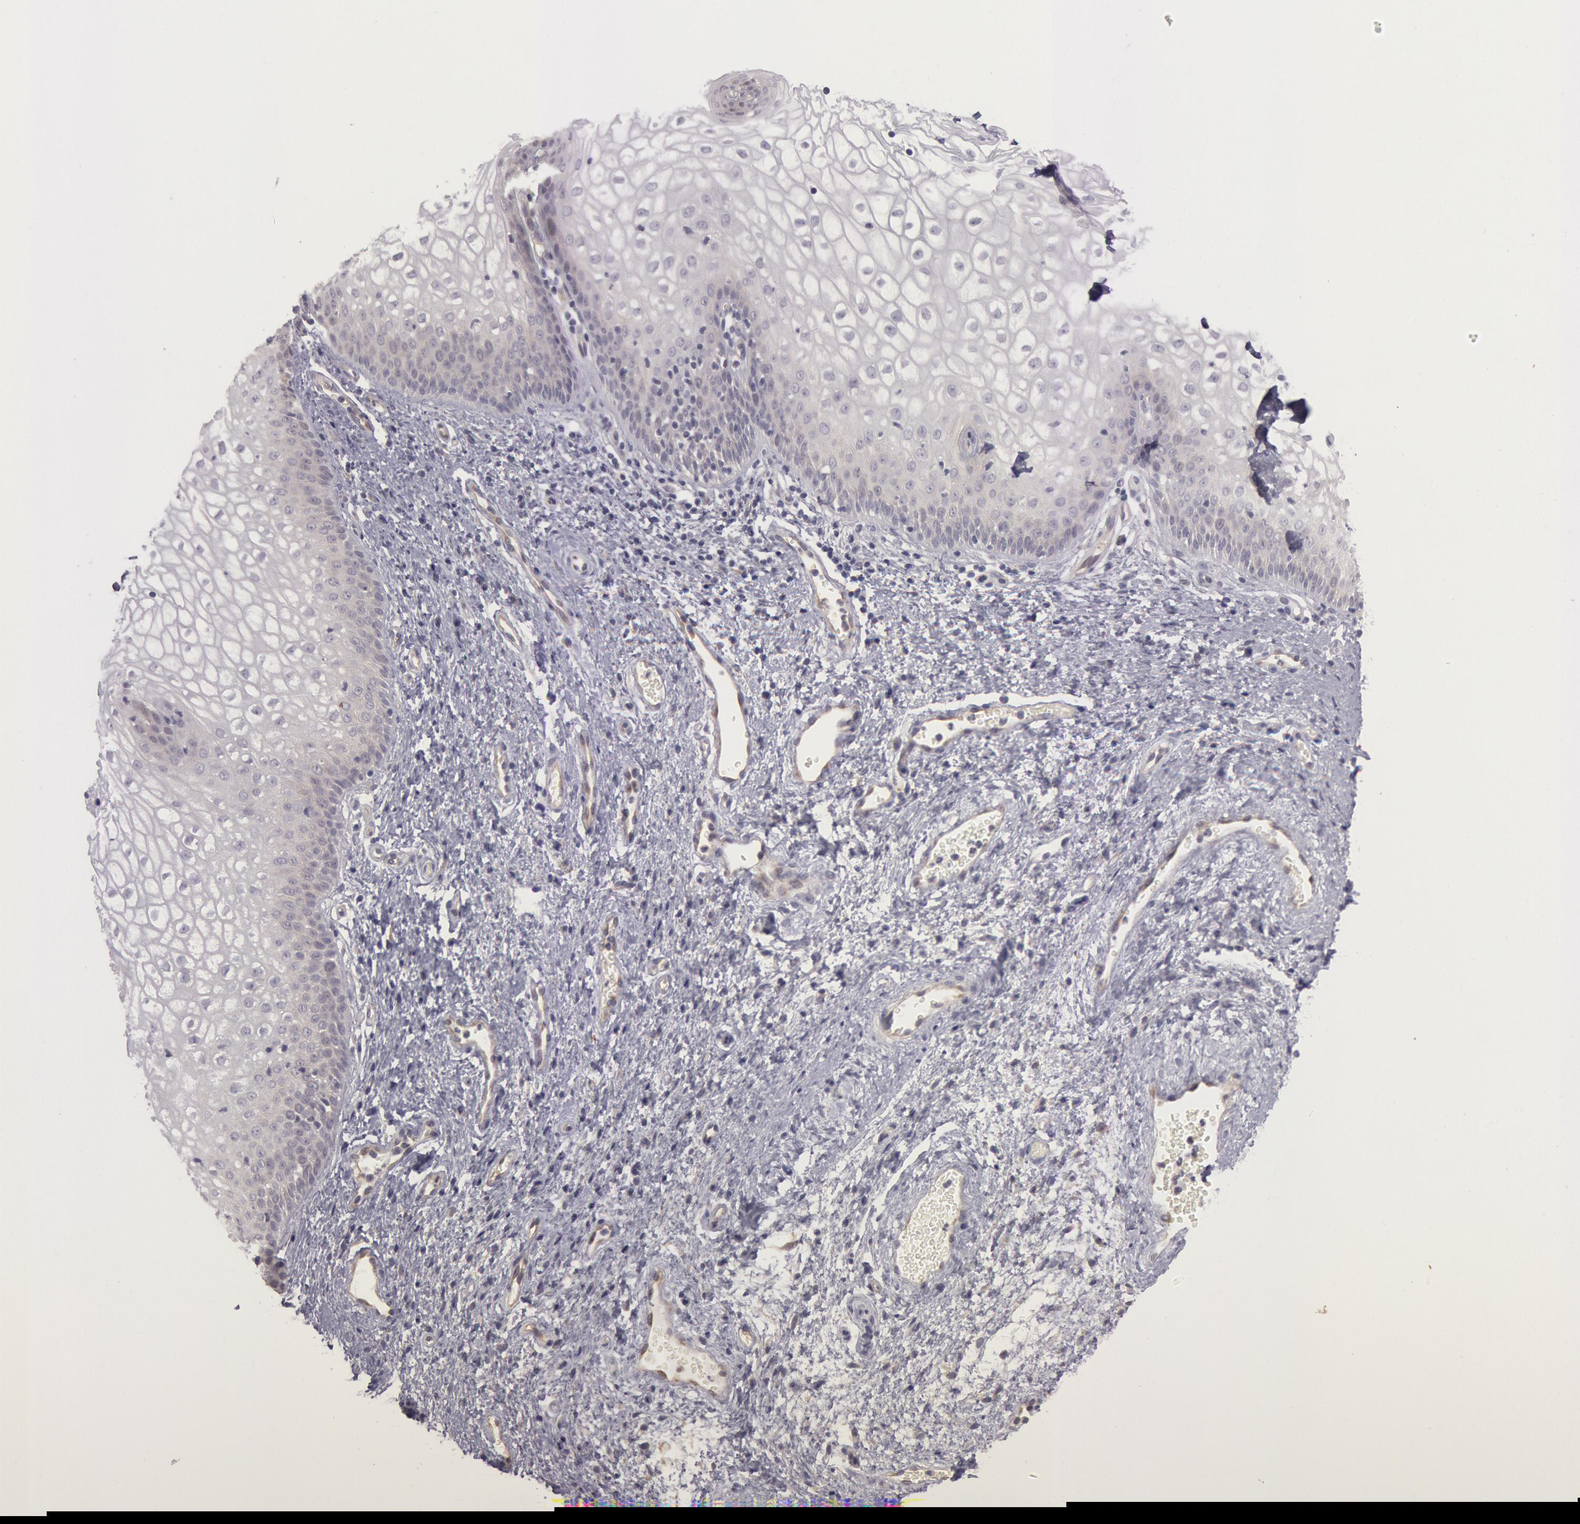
{"staining": {"intensity": "negative", "quantity": "none", "location": "none"}, "tissue": "vagina", "cell_type": "Squamous epithelial cells", "image_type": "normal", "snomed": [{"axis": "morphology", "description": "Normal tissue, NOS"}, {"axis": "topography", "description": "Vagina"}], "caption": "DAB immunohistochemical staining of benign vagina demonstrates no significant expression in squamous epithelial cells. (DAB immunohistochemistry (IHC), high magnification).", "gene": "AMOTL1", "patient": {"sex": "female", "age": 34}}